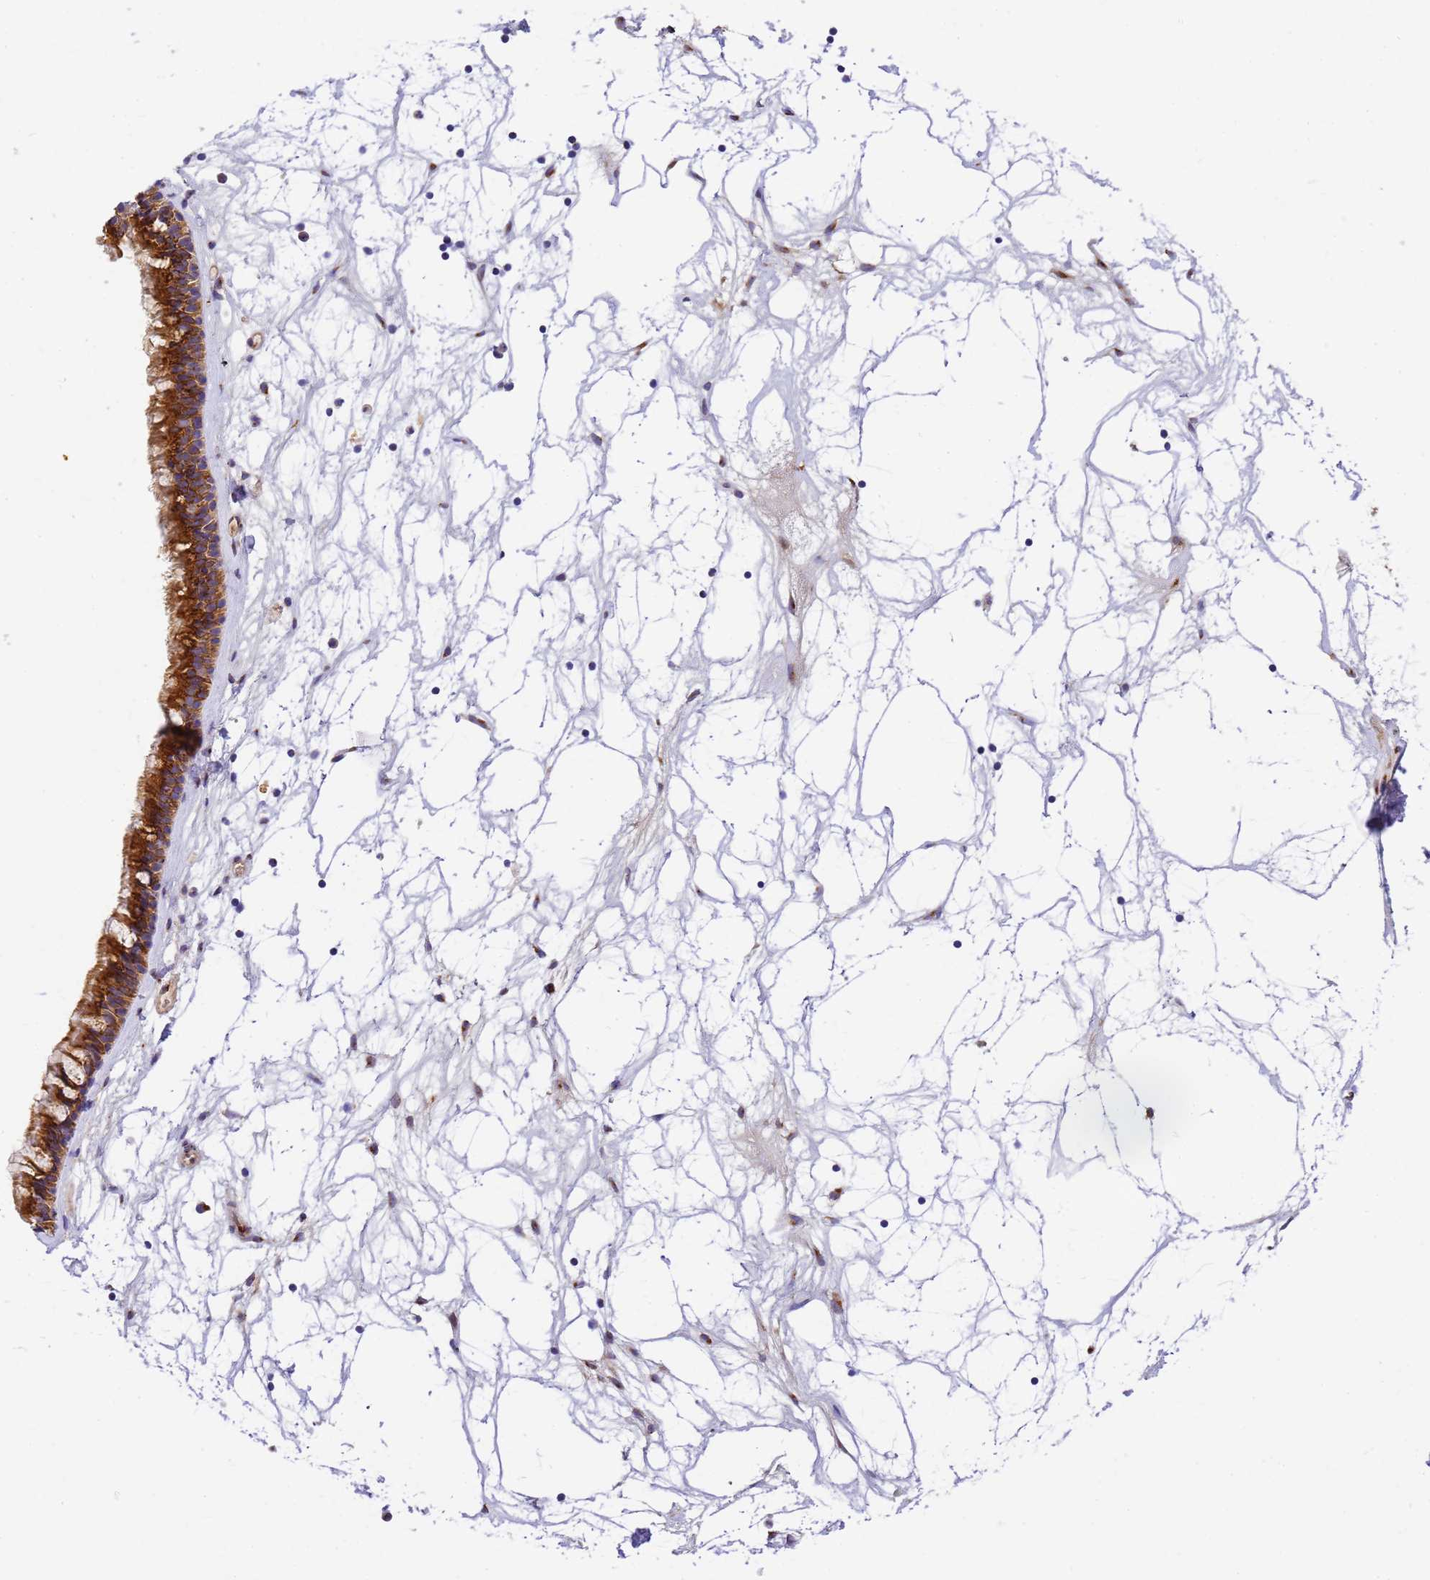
{"staining": {"intensity": "strong", "quantity": ">75%", "location": "cytoplasmic/membranous"}, "tissue": "nasopharynx", "cell_type": "Respiratory epithelial cells", "image_type": "normal", "snomed": [{"axis": "morphology", "description": "Normal tissue, NOS"}, {"axis": "topography", "description": "Nasopharynx"}], "caption": "Immunohistochemistry (IHC) micrograph of benign human nasopharynx stained for a protein (brown), which exhibits high levels of strong cytoplasmic/membranous expression in approximately >75% of respiratory epithelial cells.", "gene": "RHBDD3", "patient": {"sex": "male", "age": 64}}